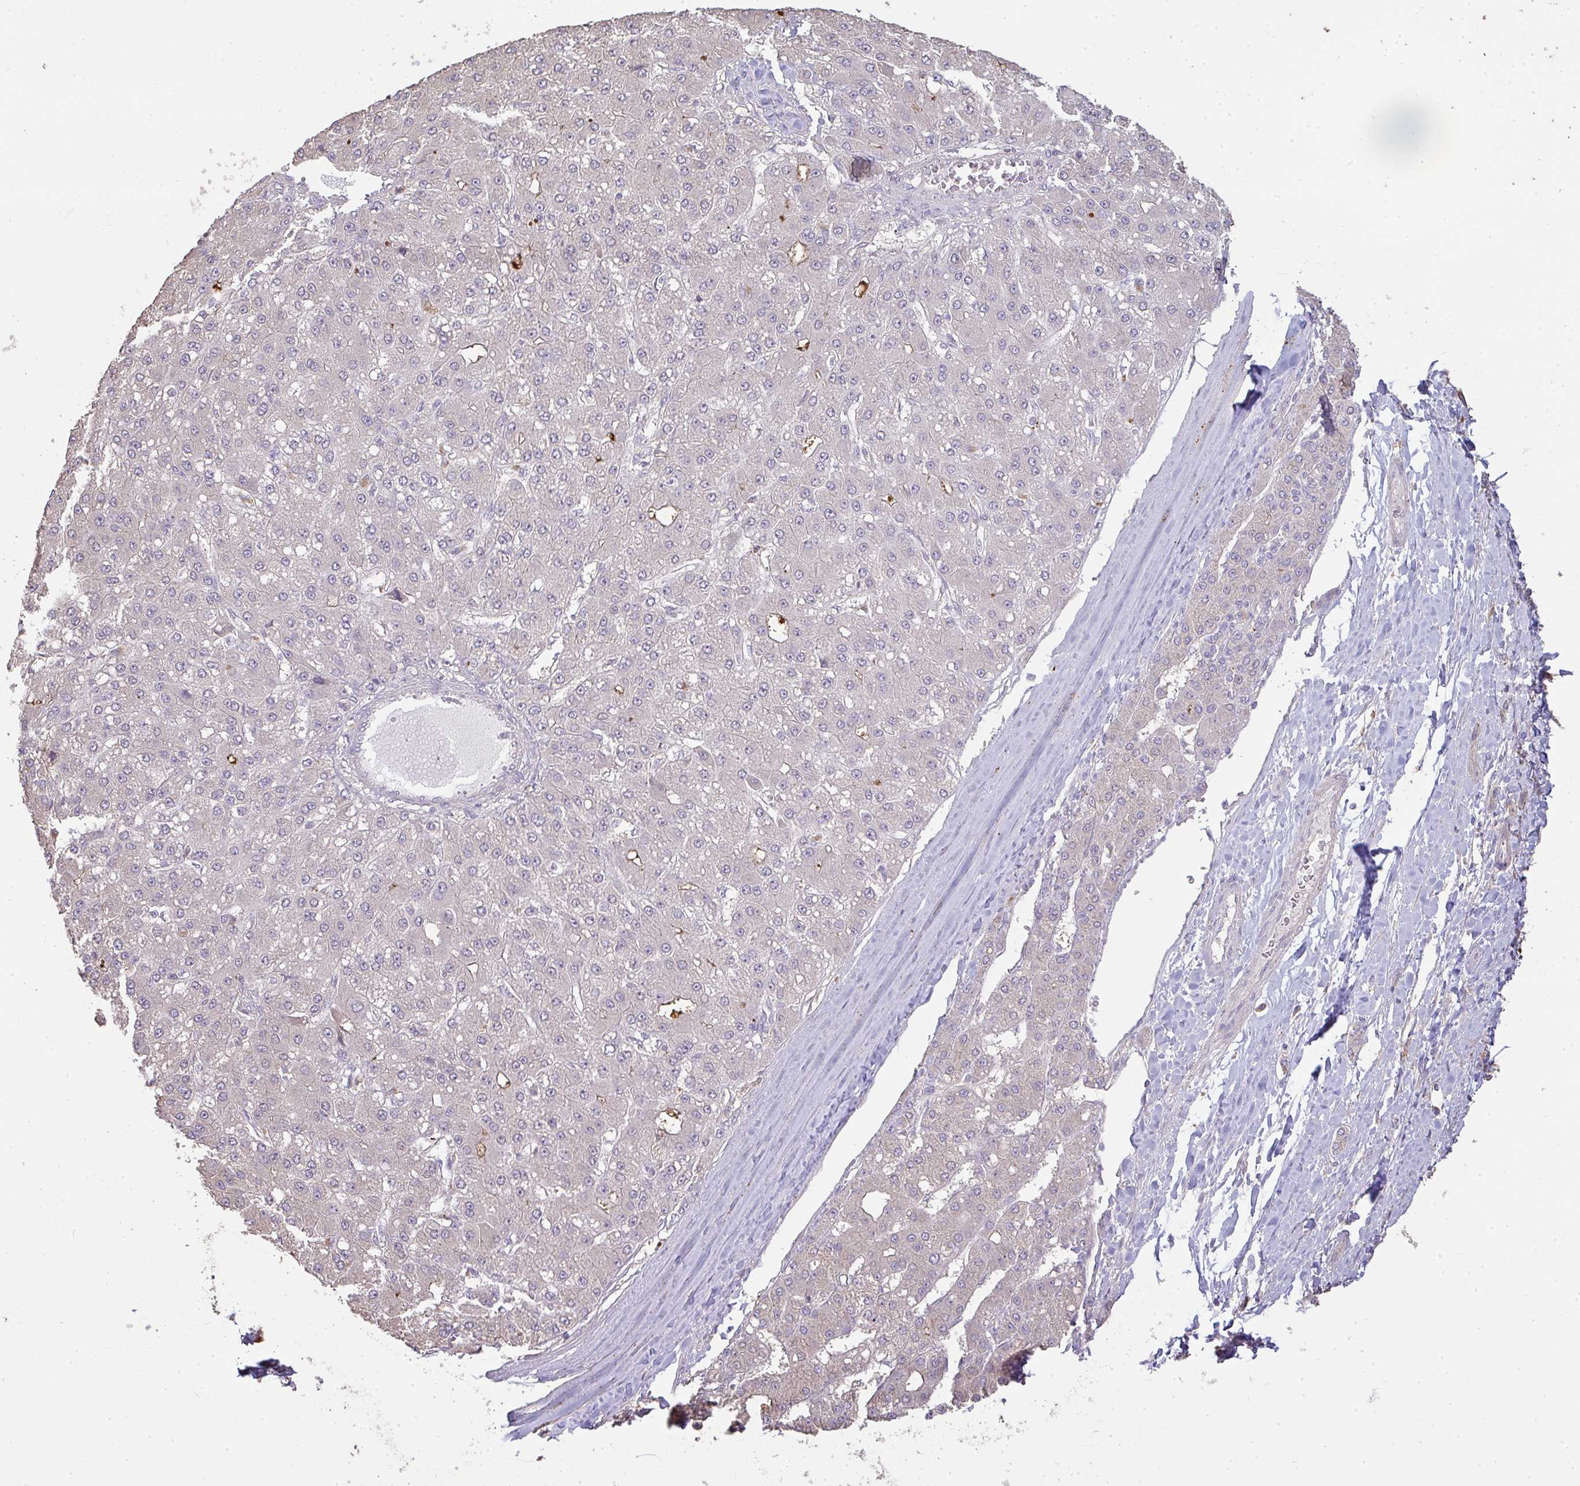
{"staining": {"intensity": "weak", "quantity": "<25%", "location": "cytoplasmic/membranous"}, "tissue": "liver cancer", "cell_type": "Tumor cells", "image_type": "cancer", "snomed": [{"axis": "morphology", "description": "Carcinoma, Hepatocellular, NOS"}, {"axis": "topography", "description": "Liver"}], "caption": "Tumor cells are negative for brown protein staining in liver cancer.", "gene": "BRINP3", "patient": {"sex": "male", "age": 67}}